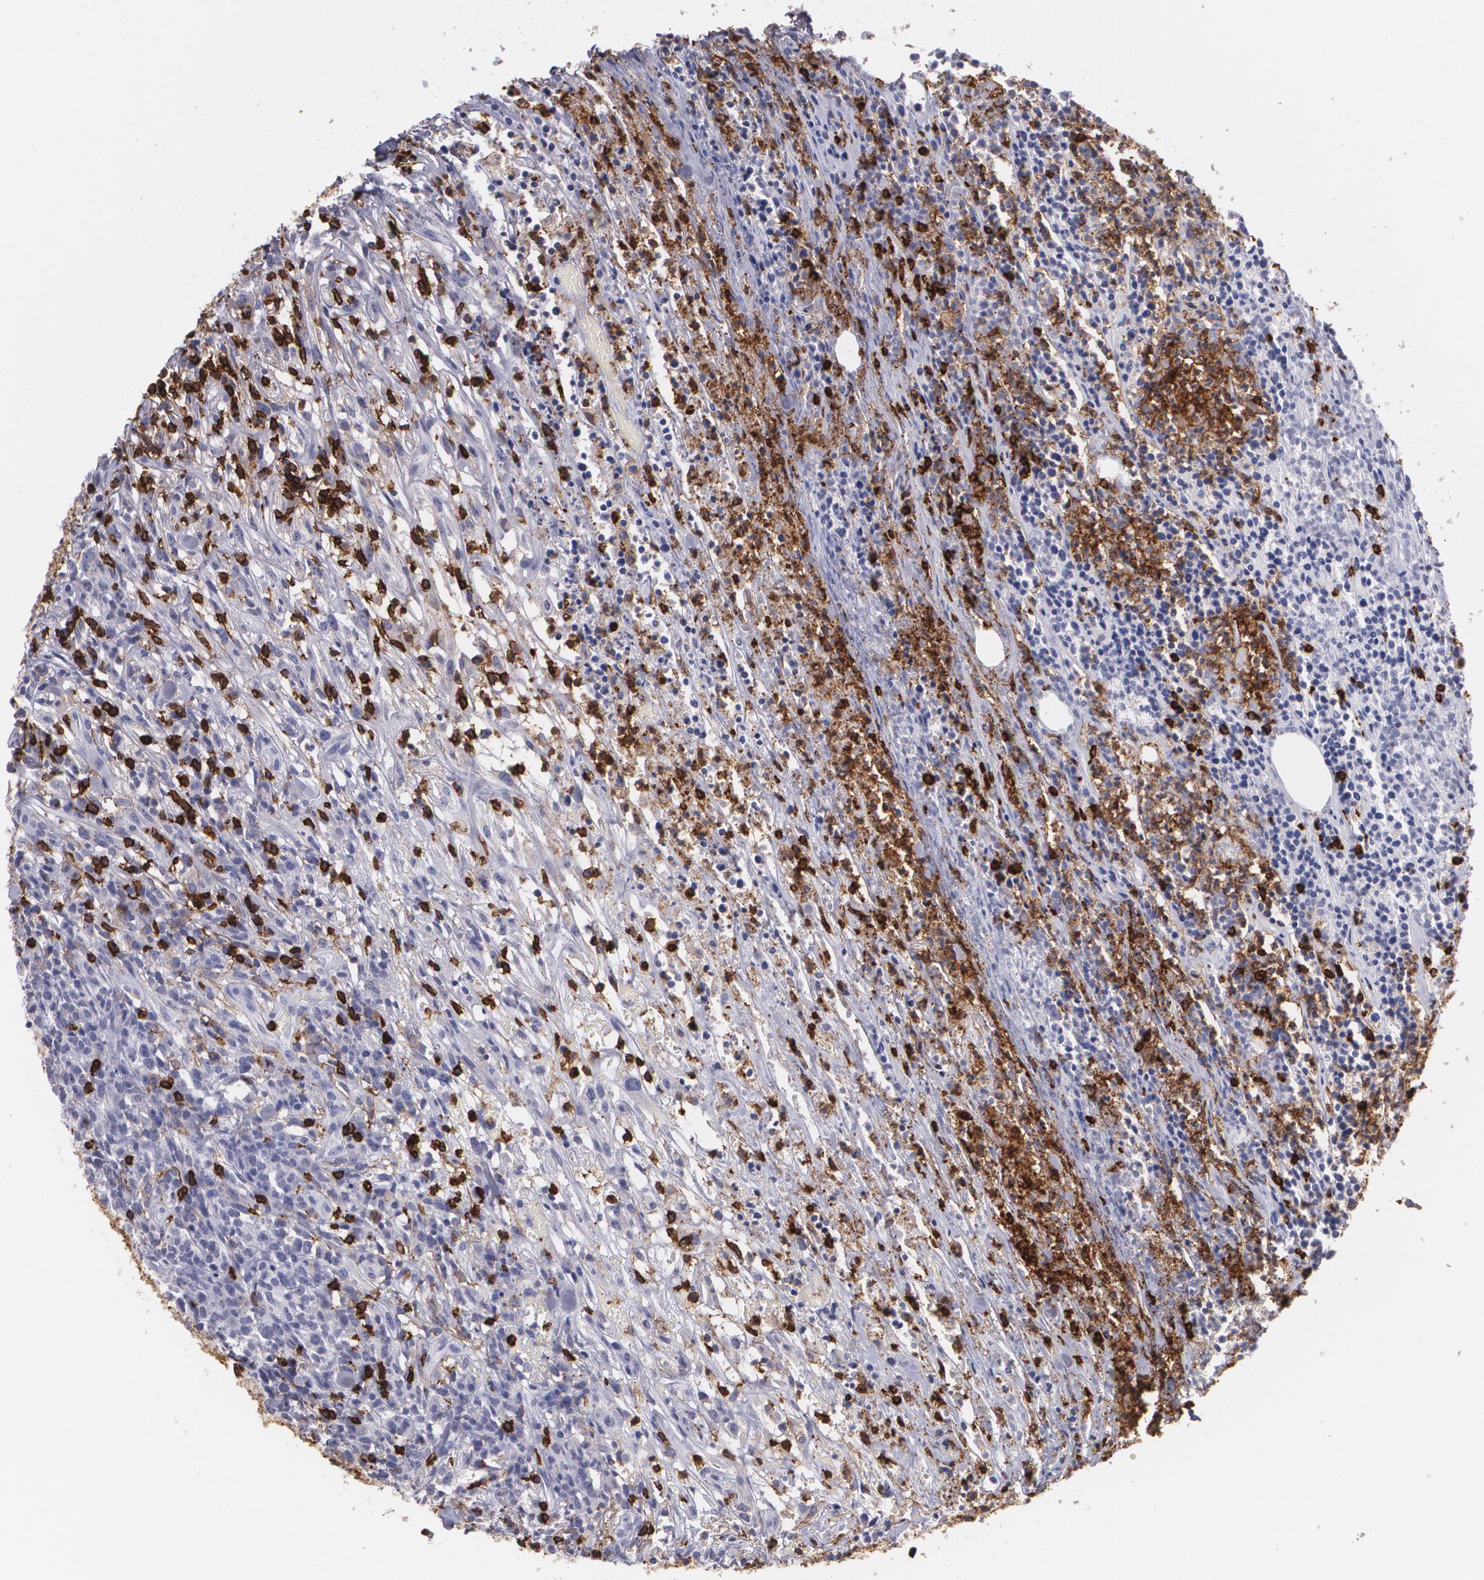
{"staining": {"intensity": "negative", "quantity": "none", "location": "none"}, "tissue": "lymphoma", "cell_type": "Tumor cells", "image_type": "cancer", "snomed": [{"axis": "morphology", "description": "Malignant lymphoma, non-Hodgkin's type, High grade"}, {"axis": "topography", "description": "Lymph node"}], "caption": "The IHC histopathology image has no significant positivity in tumor cells of lymphoma tissue.", "gene": "PTPRC", "patient": {"sex": "female", "age": 73}}